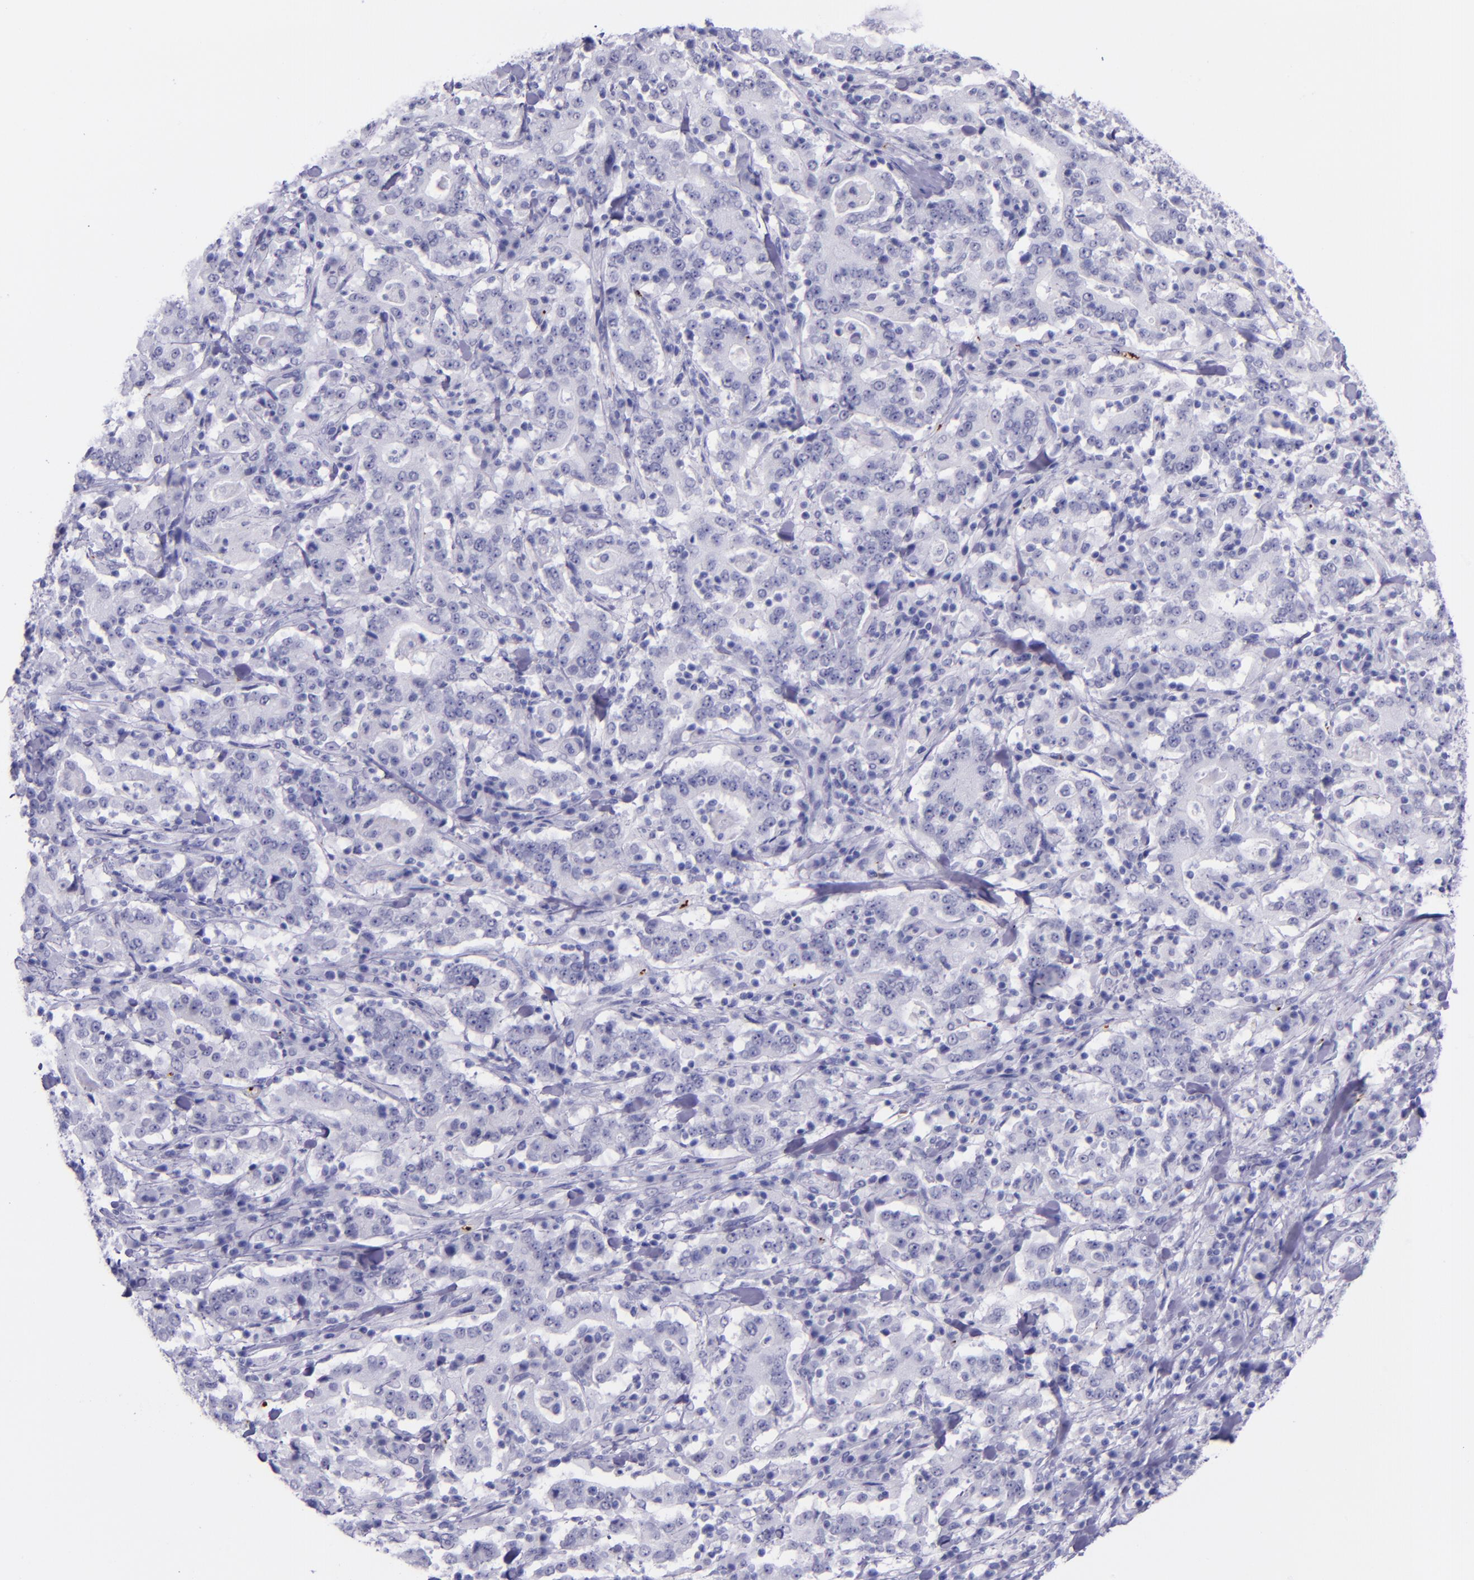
{"staining": {"intensity": "negative", "quantity": "none", "location": "none"}, "tissue": "stomach cancer", "cell_type": "Tumor cells", "image_type": "cancer", "snomed": [{"axis": "morphology", "description": "Normal tissue, NOS"}, {"axis": "morphology", "description": "Adenocarcinoma, NOS"}, {"axis": "topography", "description": "Stomach, upper"}, {"axis": "topography", "description": "Stomach"}], "caption": "Human adenocarcinoma (stomach) stained for a protein using immunohistochemistry shows no staining in tumor cells.", "gene": "SELE", "patient": {"sex": "male", "age": 59}}